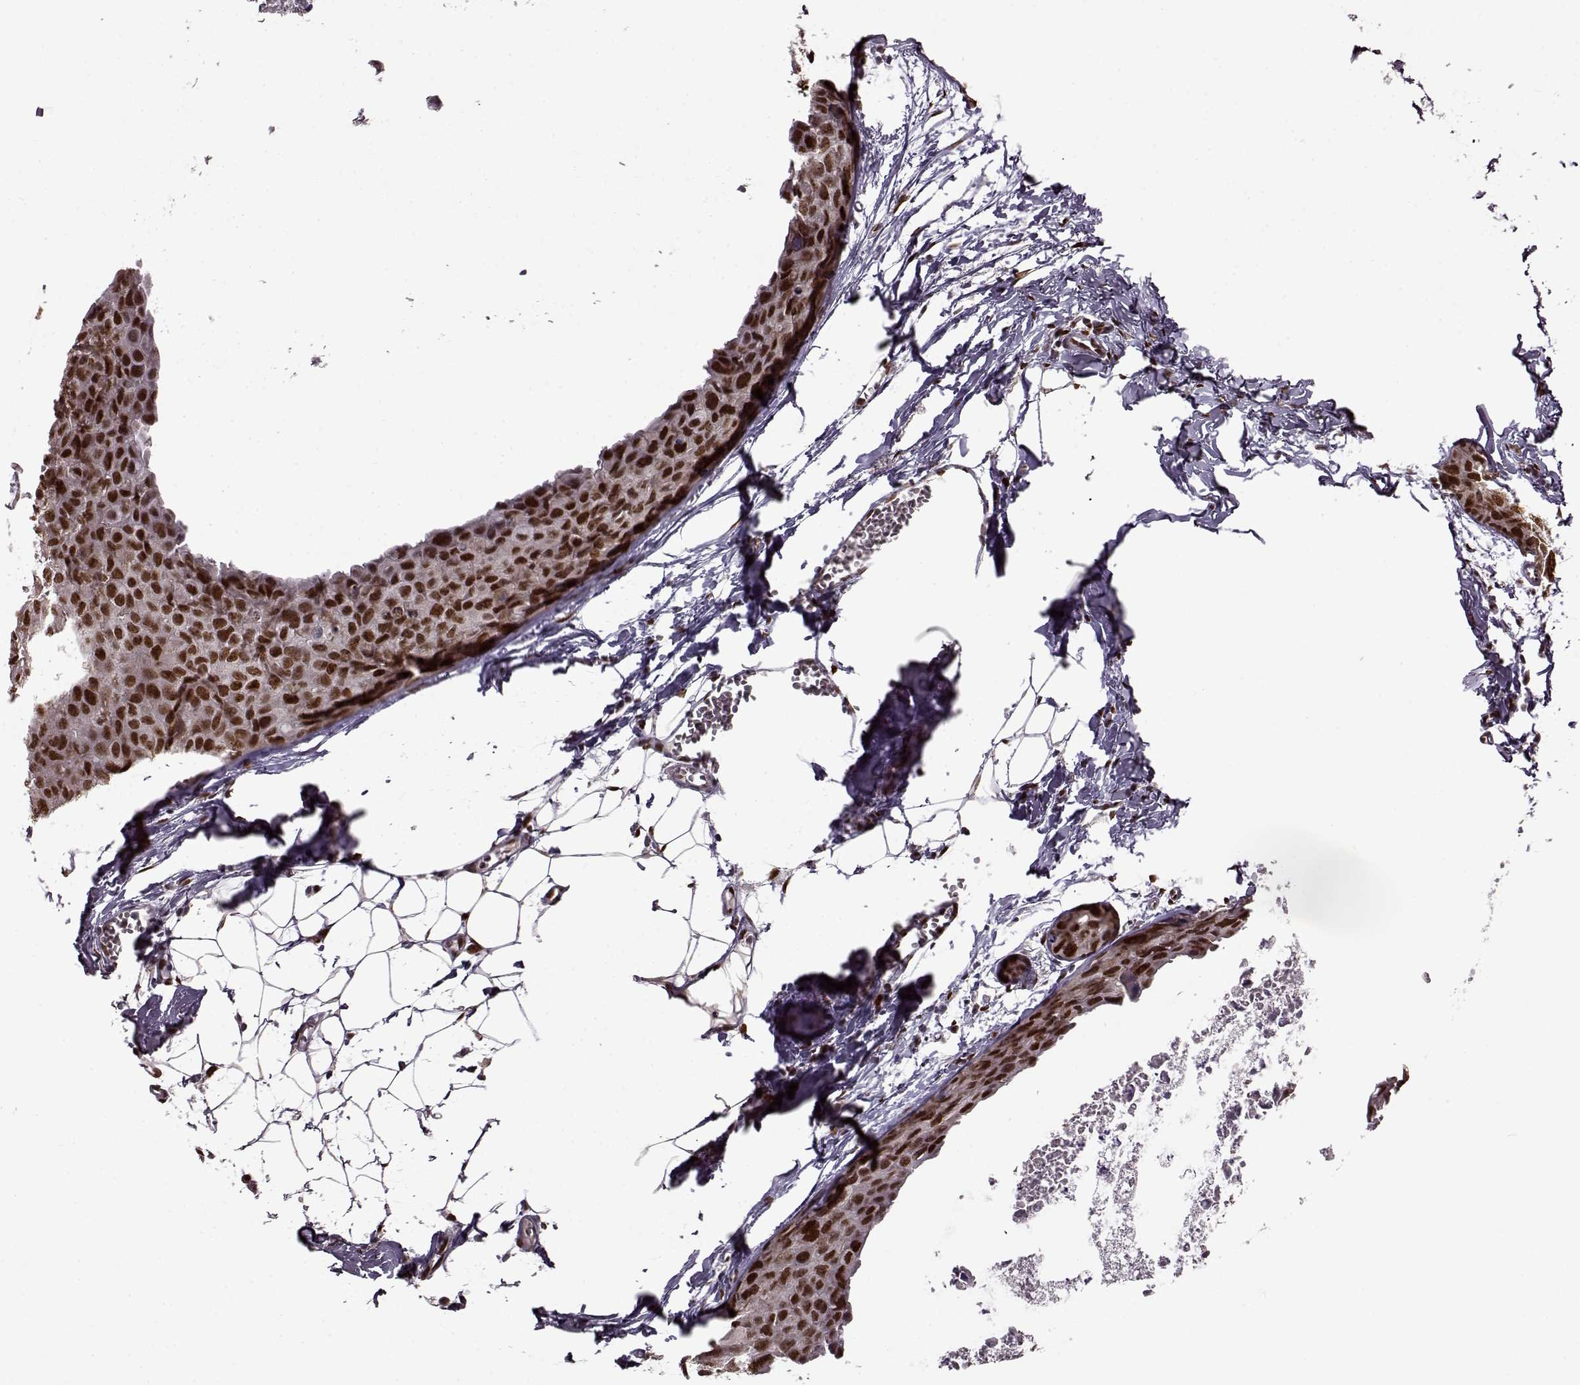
{"staining": {"intensity": "strong", "quantity": ">75%", "location": "nuclear"}, "tissue": "breast cancer", "cell_type": "Tumor cells", "image_type": "cancer", "snomed": [{"axis": "morphology", "description": "Duct carcinoma"}, {"axis": "topography", "description": "Breast"}], "caption": "Breast cancer was stained to show a protein in brown. There is high levels of strong nuclear staining in approximately >75% of tumor cells.", "gene": "FTO", "patient": {"sex": "female", "age": 38}}